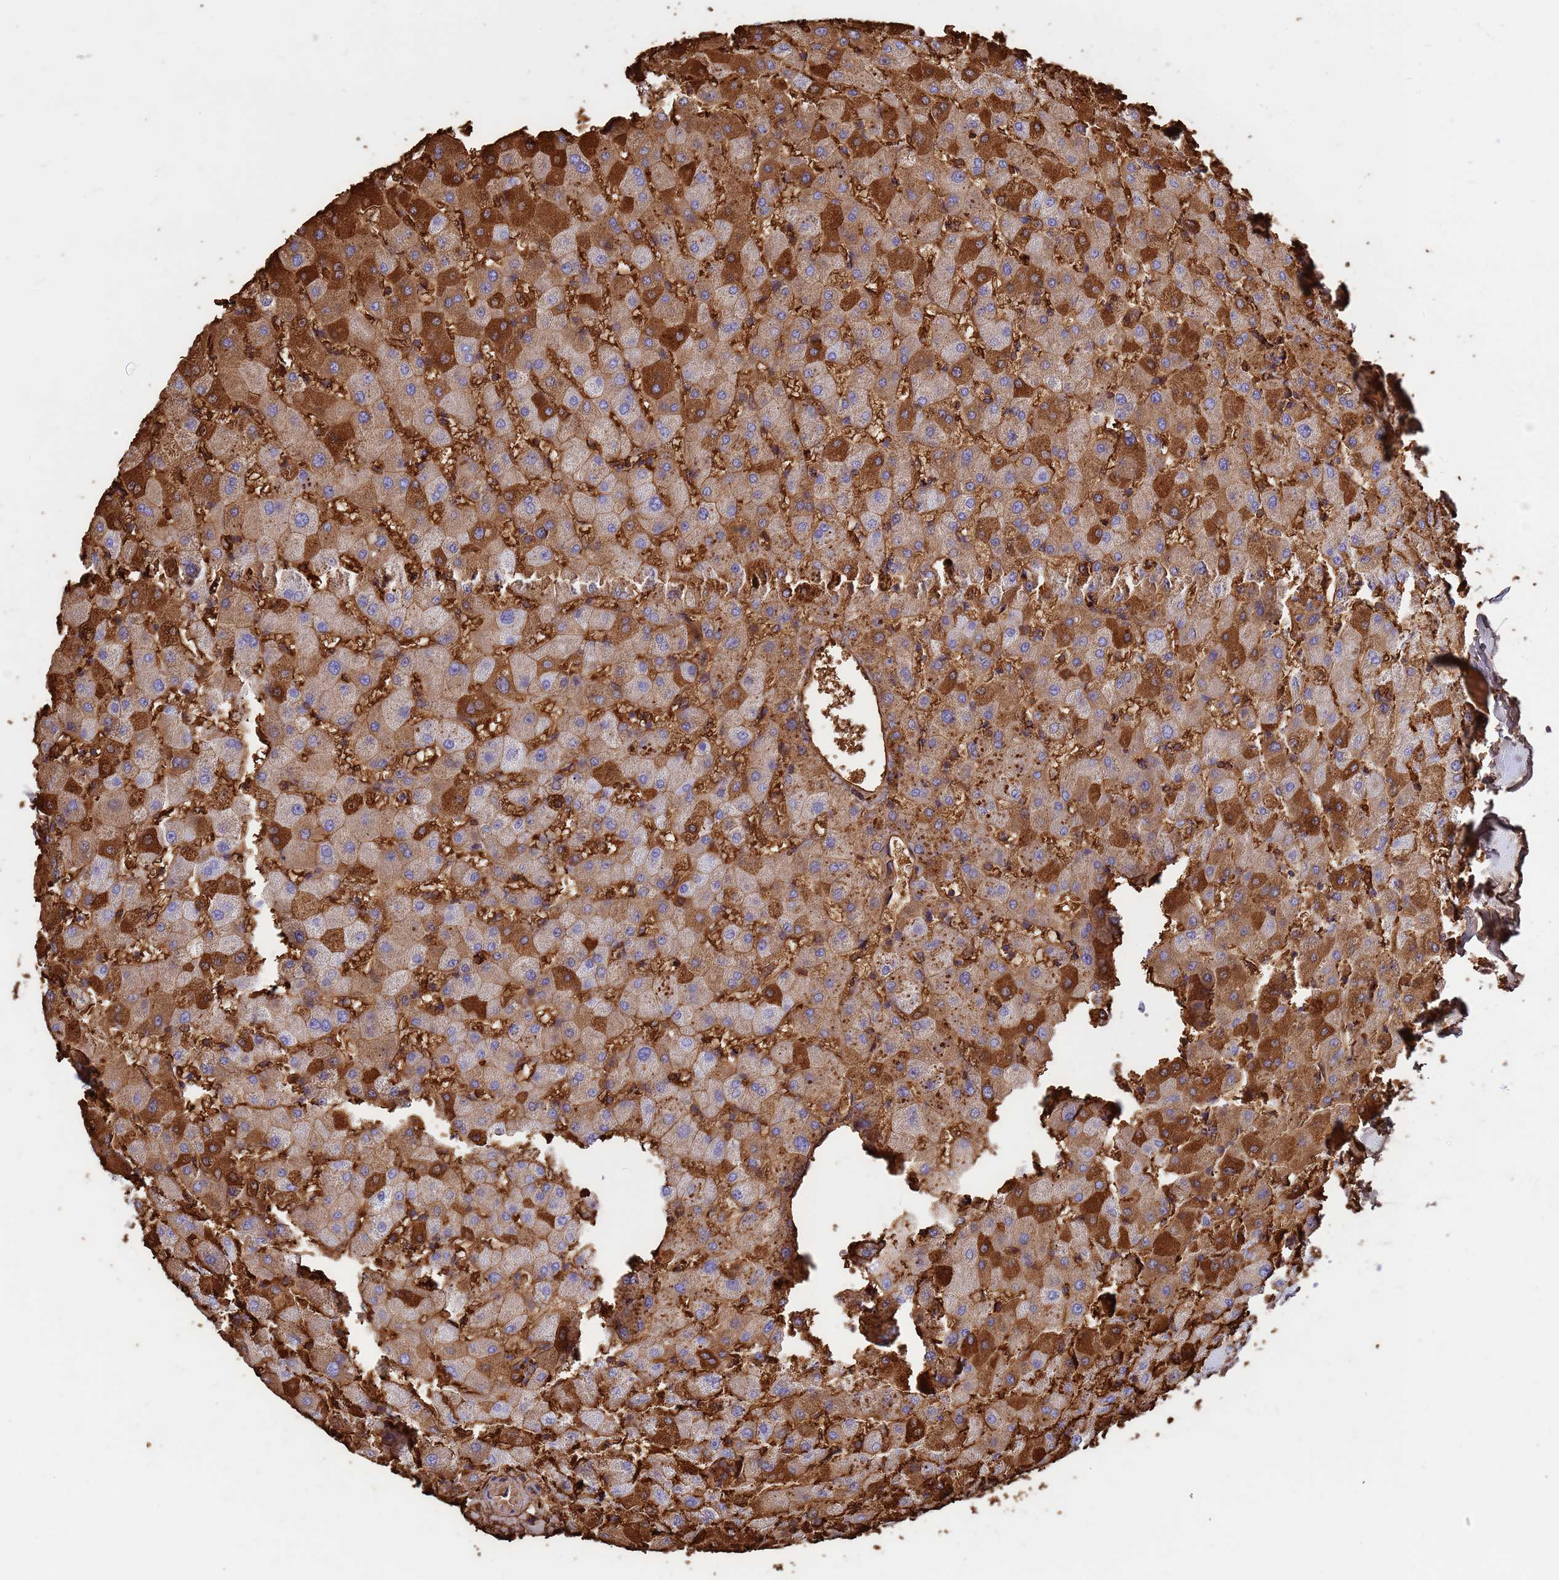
{"staining": {"intensity": "moderate", "quantity": ">75%", "location": "cytoplasmic/membranous"}, "tissue": "liver", "cell_type": "Hepatocytes", "image_type": "normal", "snomed": [{"axis": "morphology", "description": "Normal tissue, NOS"}, {"axis": "topography", "description": "Liver"}], "caption": "High-magnification brightfield microscopy of unremarkable liver stained with DAB (brown) and counterstained with hematoxylin (blue). hepatocytes exhibit moderate cytoplasmic/membranous positivity is present in approximately>75% of cells.", "gene": "HBA1", "patient": {"sex": "female", "age": 63}}